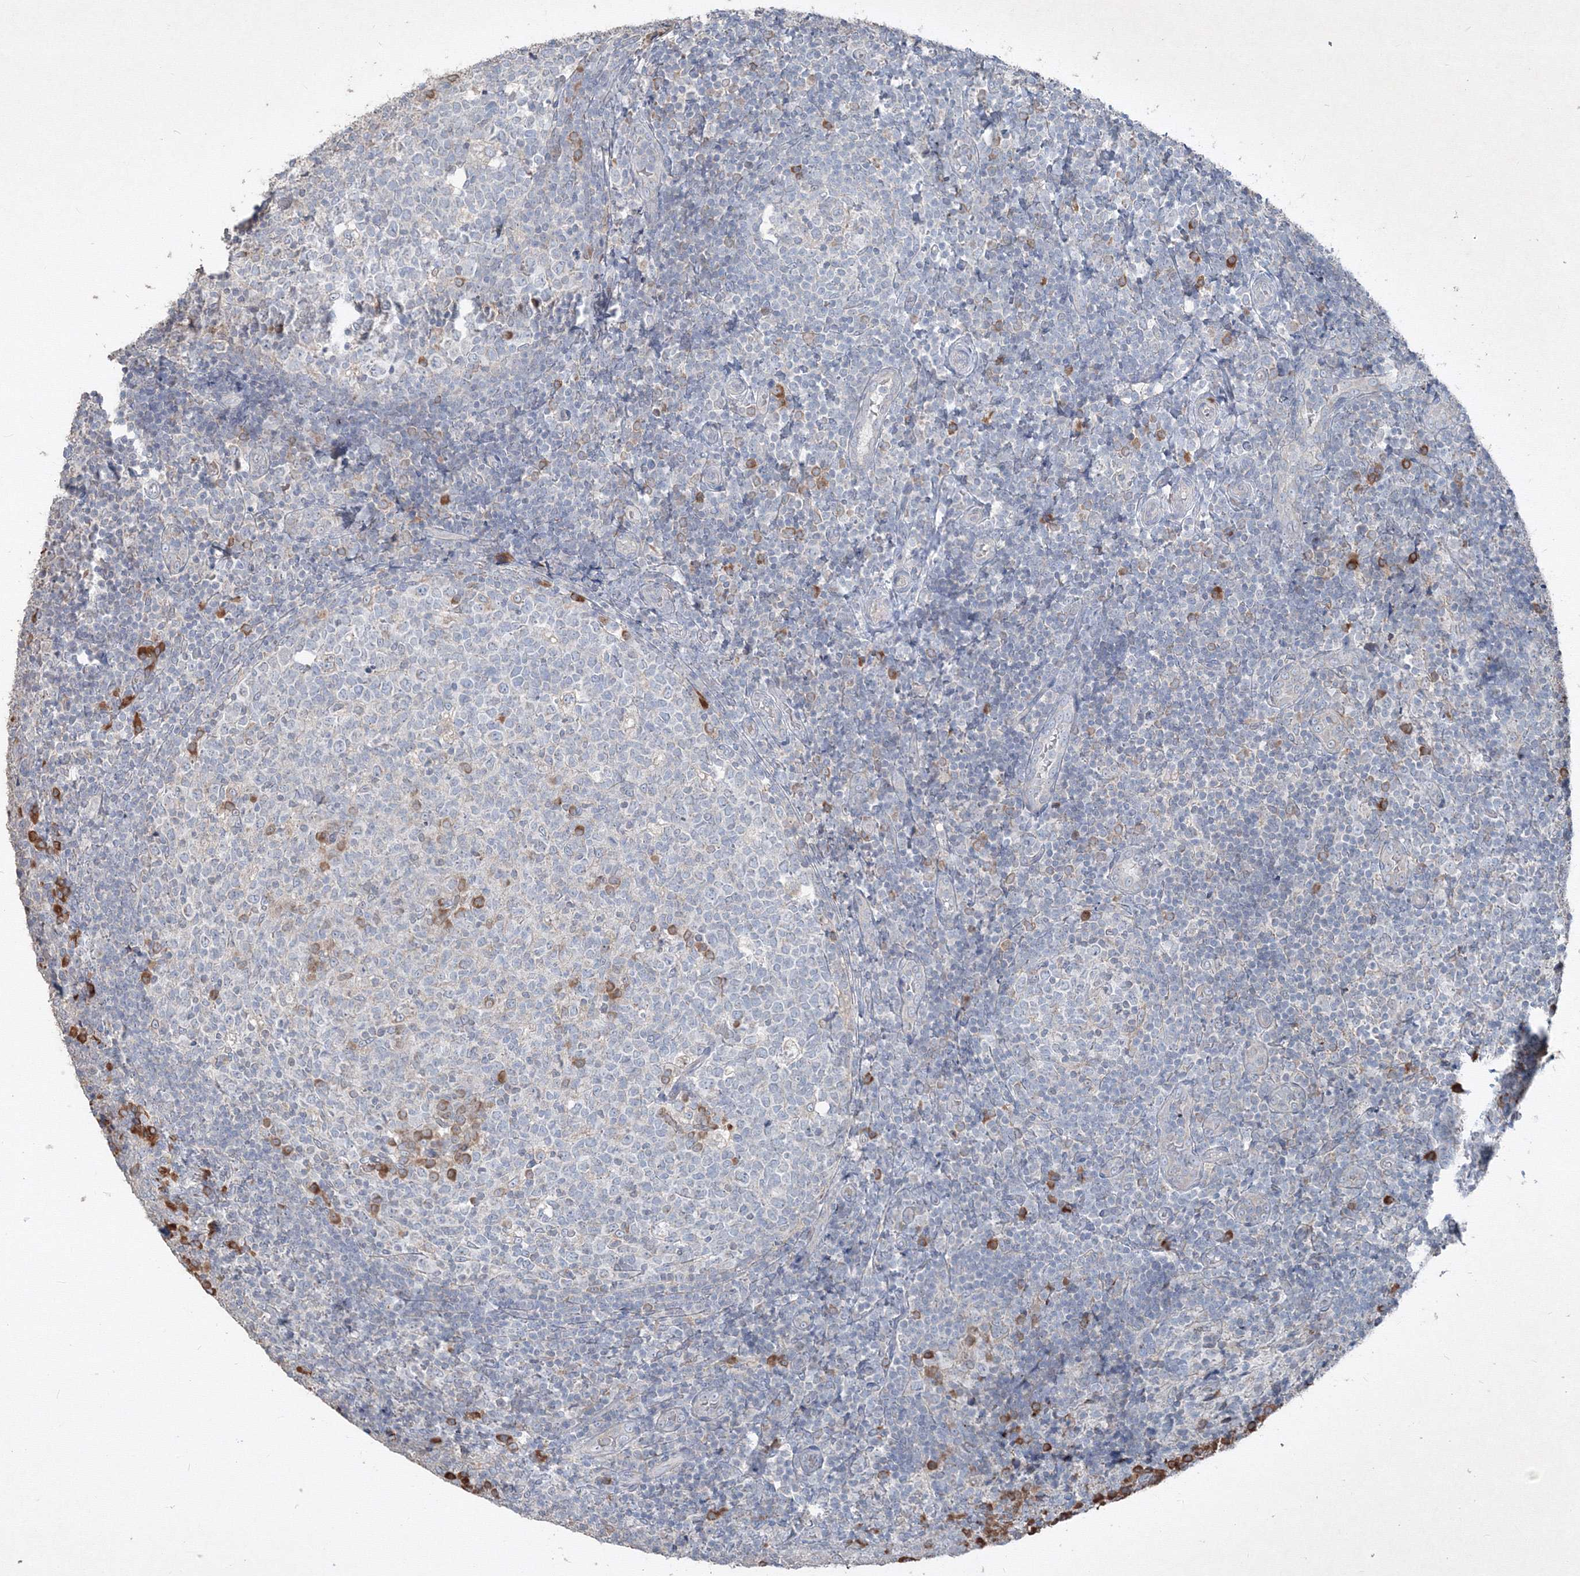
{"staining": {"intensity": "moderate", "quantity": "<25%", "location": "cytoplasmic/membranous"}, "tissue": "tonsil", "cell_type": "Germinal center cells", "image_type": "normal", "snomed": [{"axis": "morphology", "description": "Normal tissue, NOS"}, {"axis": "topography", "description": "Tonsil"}], "caption": "Human tonsil stained for a protein (brown) shows moderate cytoplasmic/membranous positive staining in about <25% of germinal center cells.", "gene": "IFNAR1", "patient": {"sex": "female", "age": 19}}